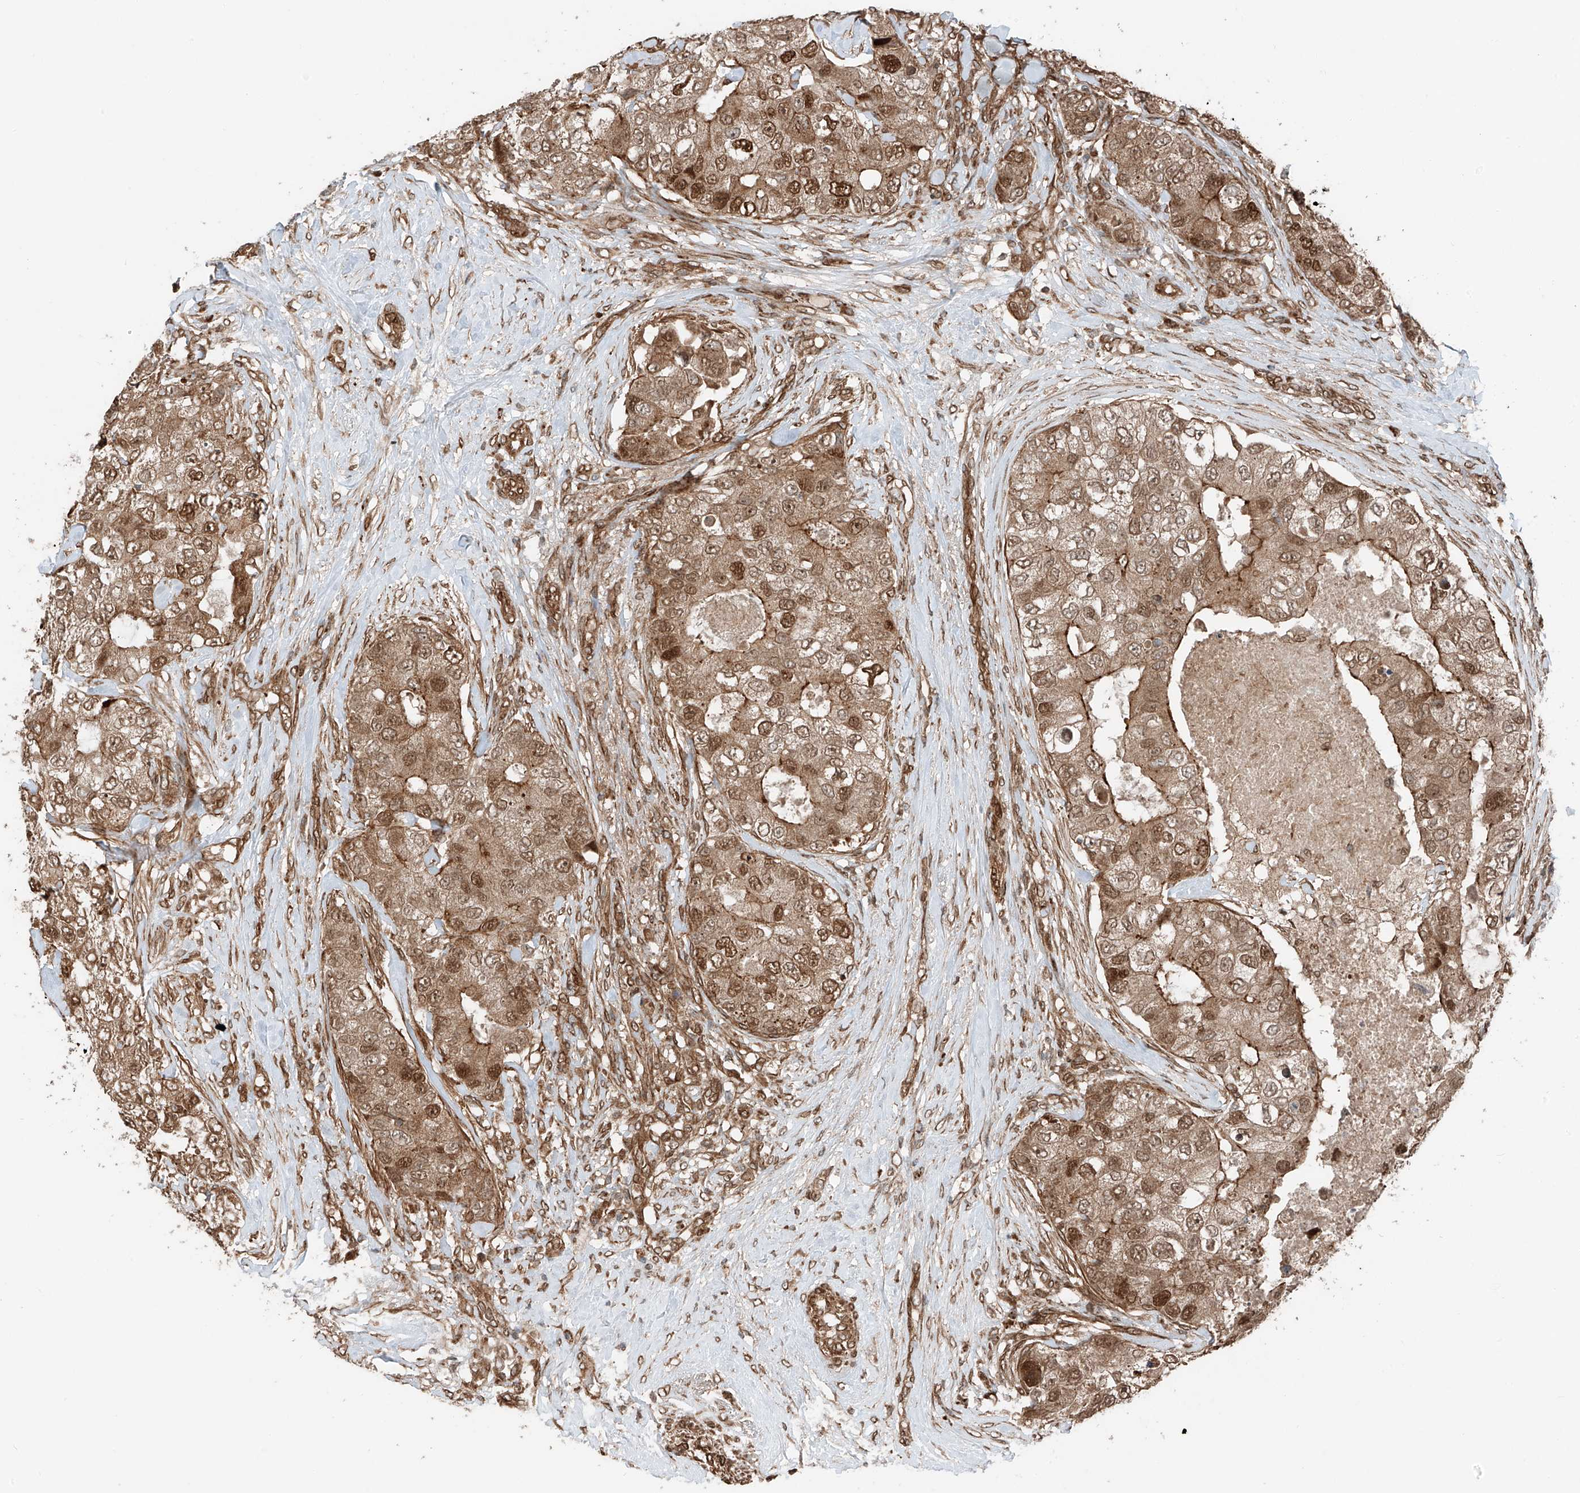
{"staining": {"intensity": "moderate", "quantity": ">75%", "location": "cytoplasmic/membranous,nuclear"}, "tissue": "breast cancer", "cell_type": "Tumor cells", "image_type": "cancer", "snomed": [{"axis": "morphology", "description": "Duct carcinoma"}, {"axis": "topography", "description": "Breast"}], "caption": "This image exhibits IHC staining of human breast cancer (invasive ductal carcinoma), with medium moderate cytoplasmic/membranous and nuclear positivity in approximately >75% of tumor cells.", "gene": "CEP162", "patient": {"sex": "female", "age": 62}}